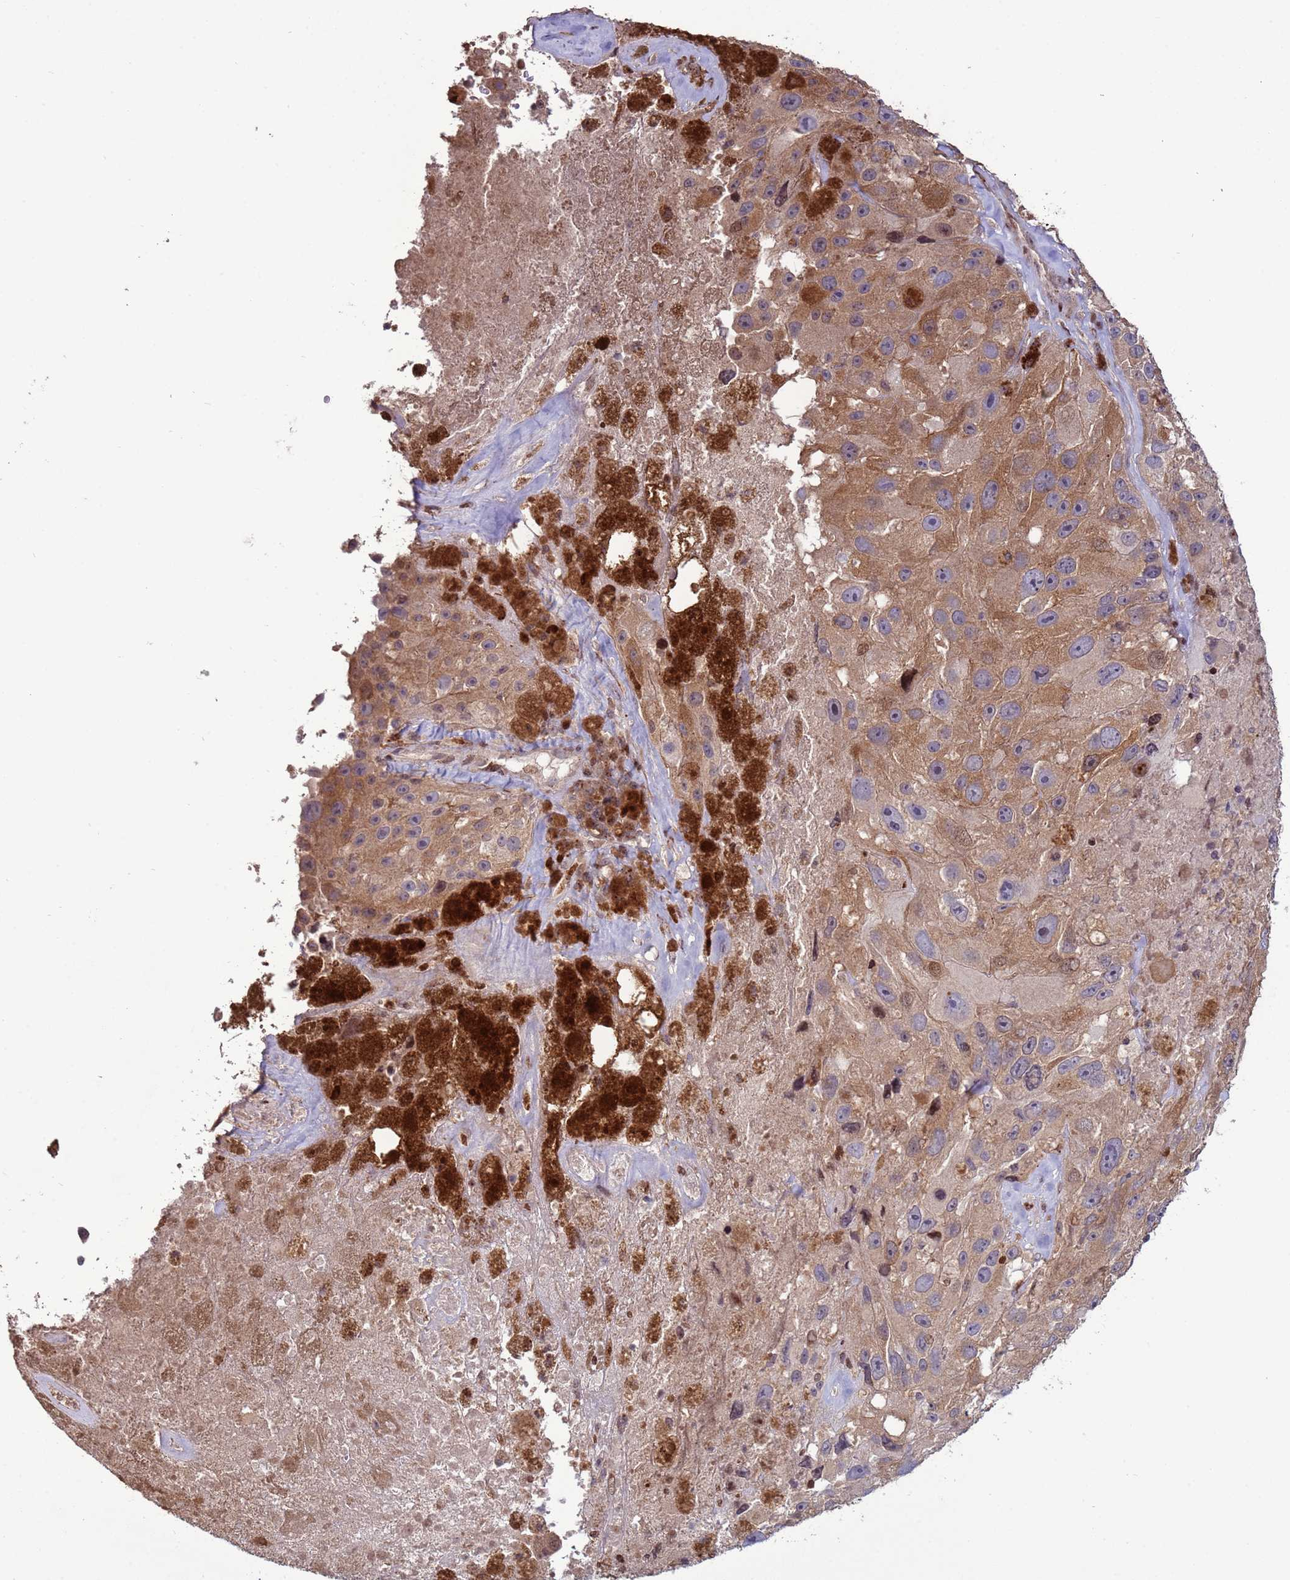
{"staining": {"intensity": "moderate", "quantity": "25%-75%", "location": "cytoplasmic/membranous"}, "tissue": "melanoma", "cell_type": "Tumor cells", "image_type": "cancer", "snomed": [{"axis": "morphology", "description": "Malignant melanoma, Metastatic site"}, {"axis": "topography", "description": "Lymph node"}], "caption": "Melanoma stained for a protein (brown) demonstrates moderate cytoplasmic/membranous positive staining in about 25%-75% of tumor cells.", "gene": "HGH1", "patient": {"sex": "male", "age": 62}}